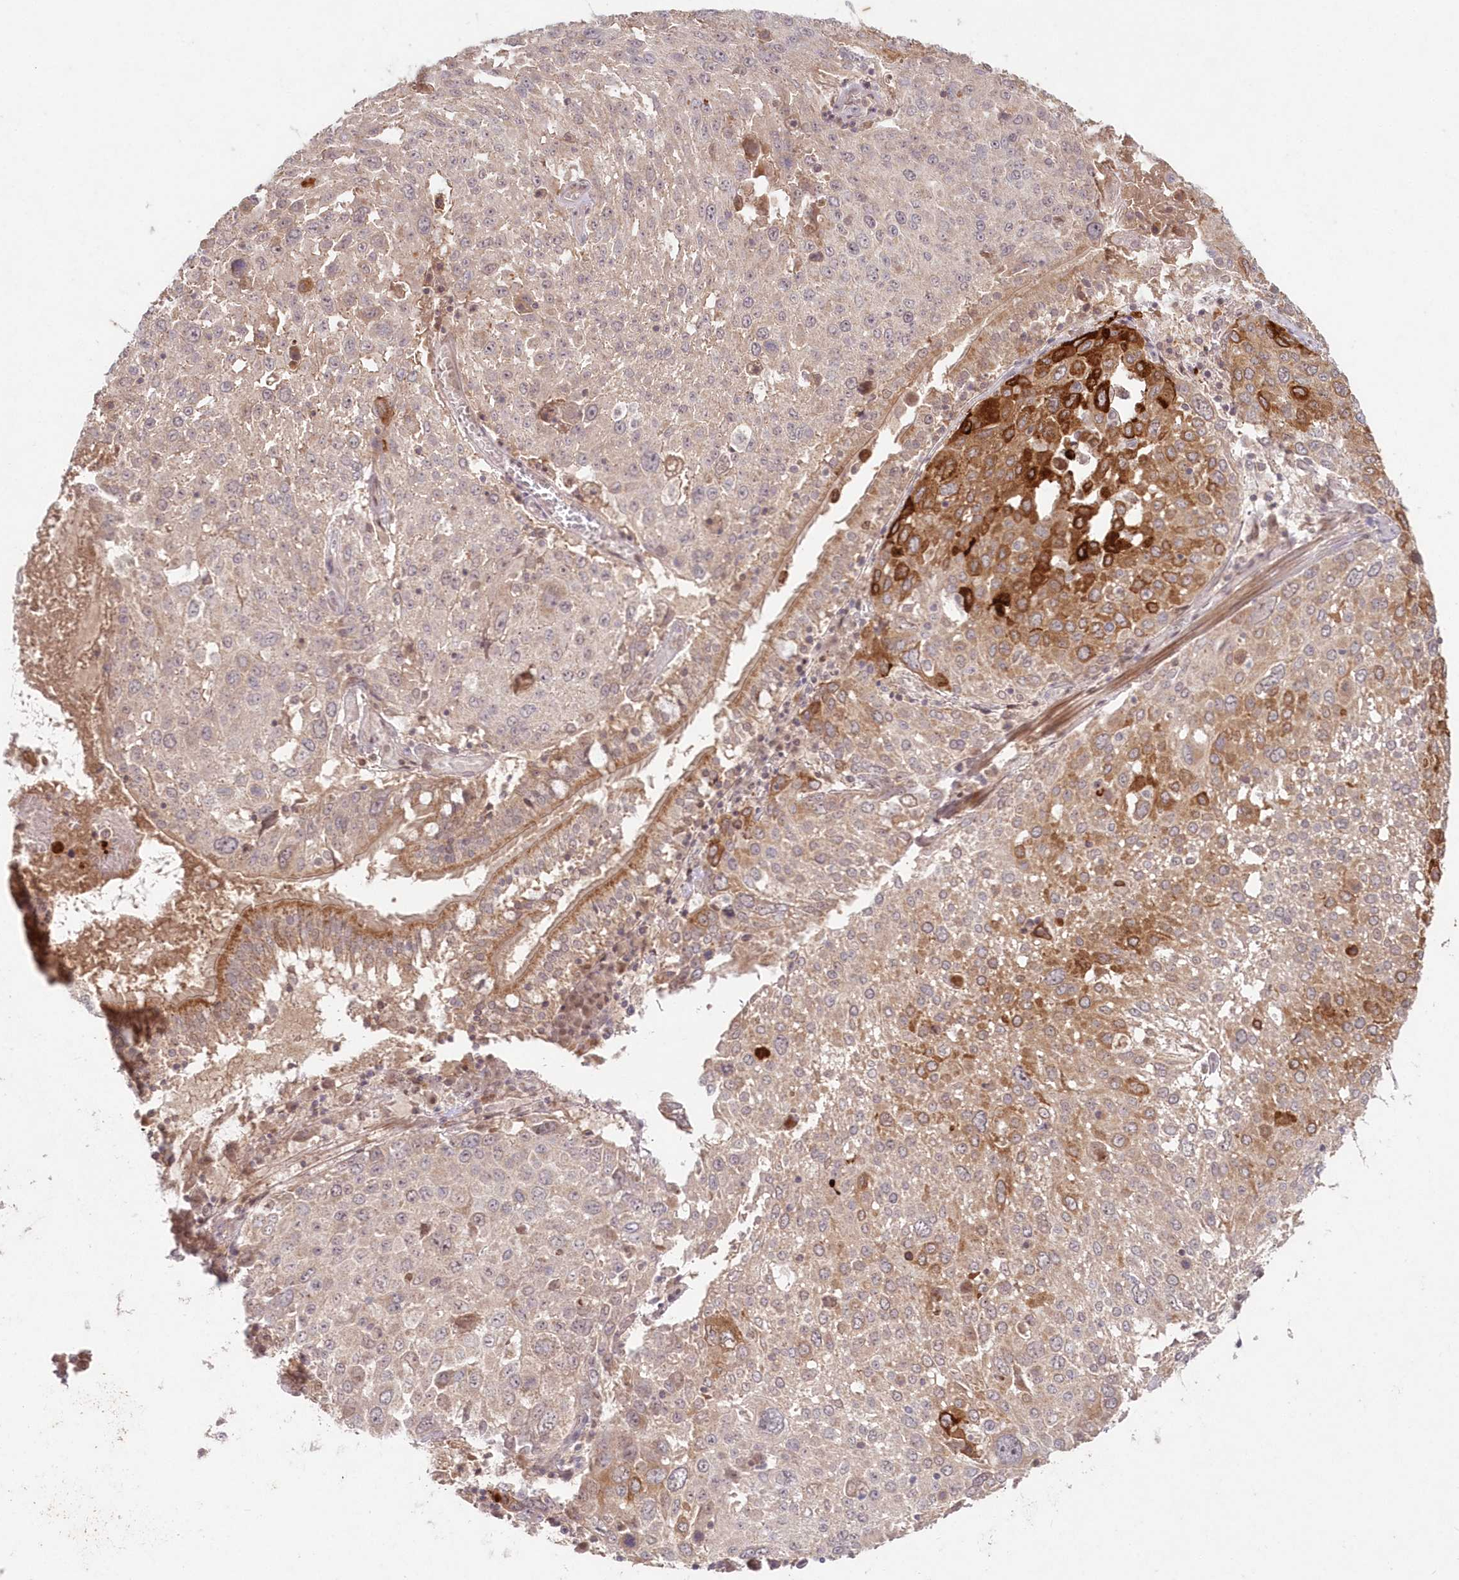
{"staining": {"intensity": "moderate", "quantity": "<25%", "location": "cytoplasmic/membranous"}, "tissue": "lung cancer", "cell_type": "Tumor cells", "image_type": "cancer", "snomed": [{"axis": "morphology", "description": "Squamous cell carcinoma, NOS"}, {"axis": "topography", "description": "Lung"}], "caption": "Protein expression analysis of squamous cell carcinoma (lung) reveals moderate cytoplasmic/membranous staining in approximately <25% of tumor cells.", "gene": "ASCC1", "patient": {"sex": "male", "age": 65}}